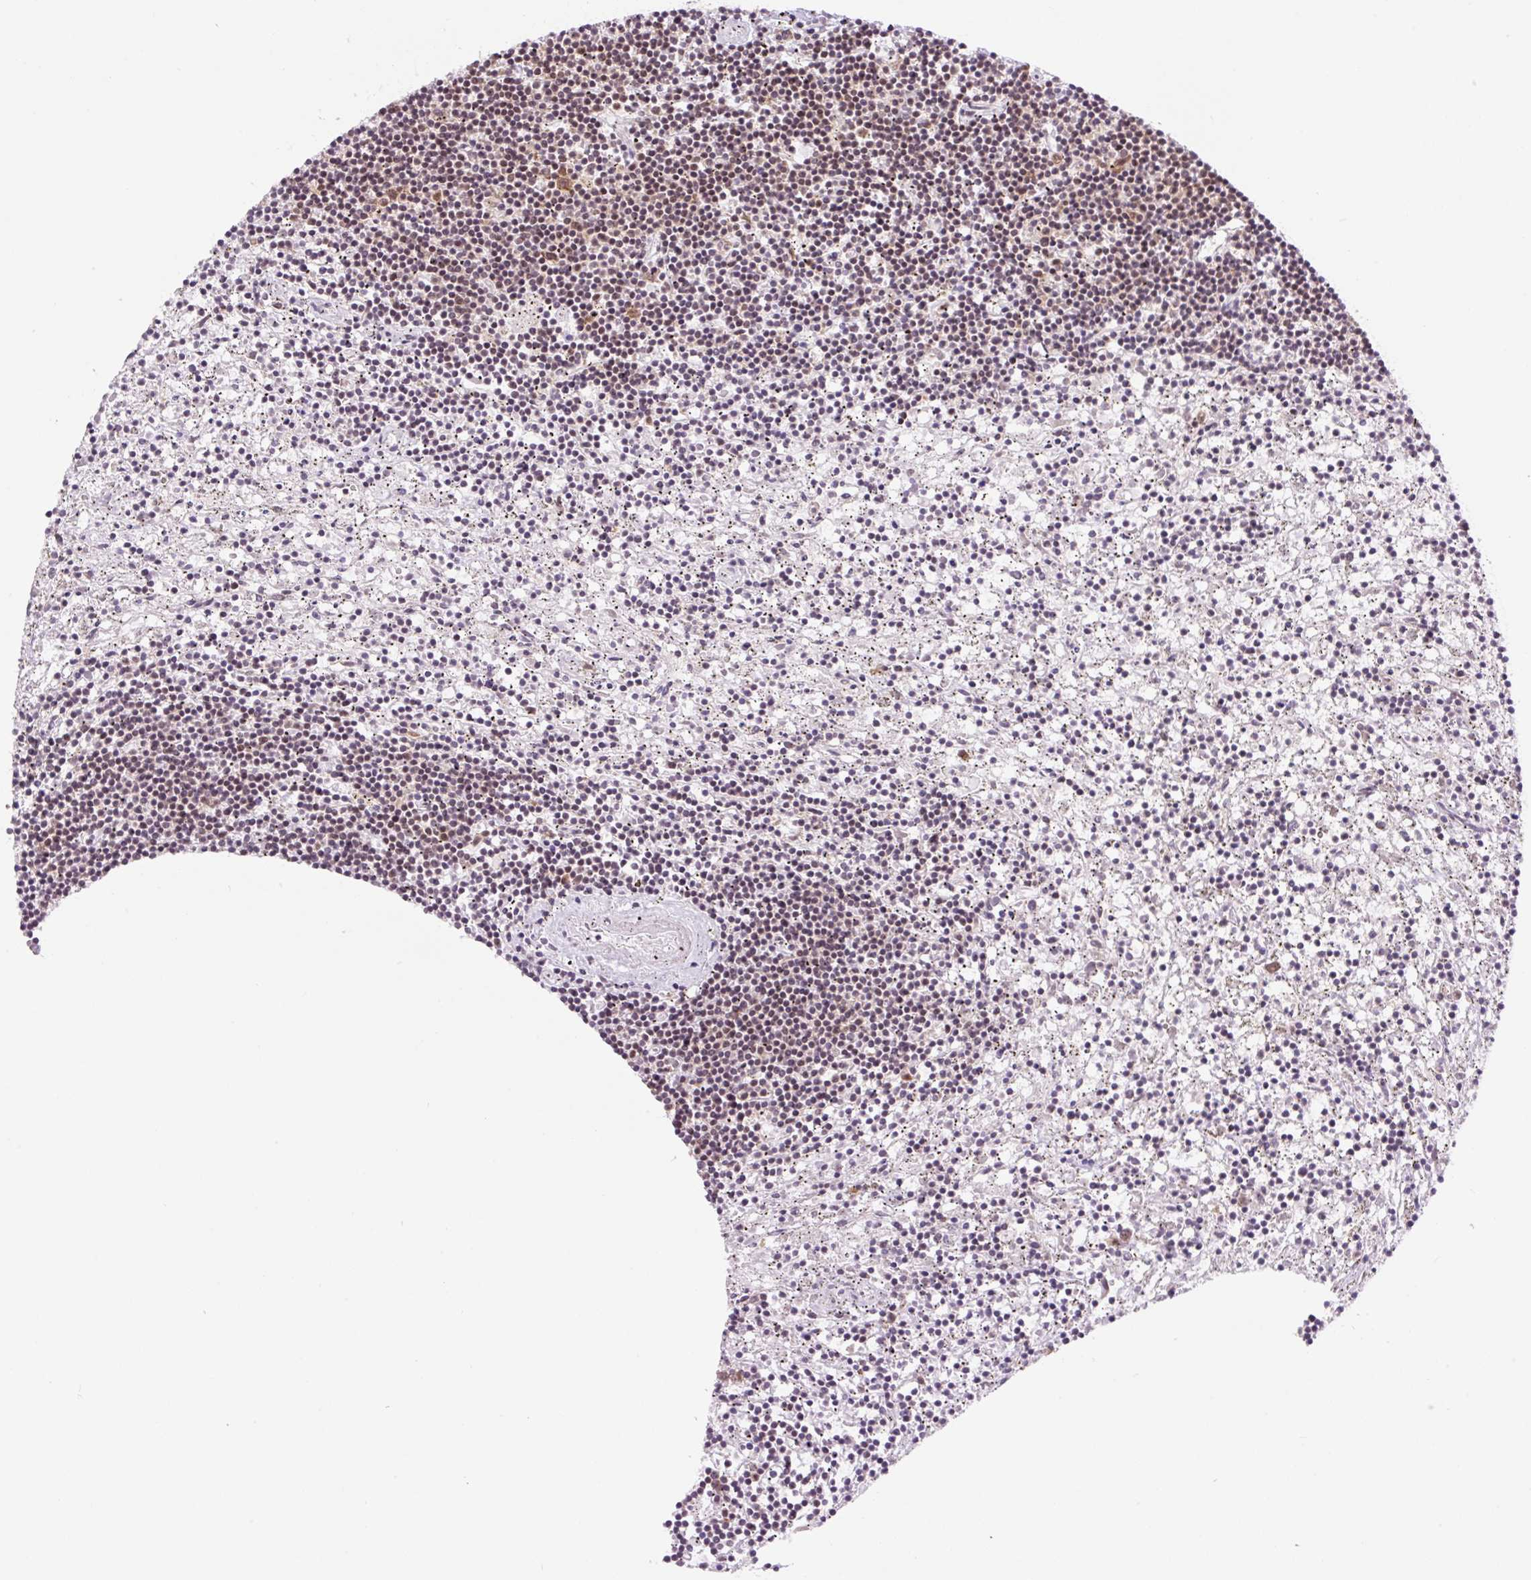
{"staining": {"intensity": "weak", "quantity": "25%-75%", "location": "nuclear"}, "tissue": "lymphoma", "cell_type": "Tumor cells", "image_type": "cancer", "snomed": [{"axis": "morphology", "description": "Malignant lymphoma, non-Hodgkin's type, Low grade"}, {"axis": "topography", "description": "Spleen"}], "caption": "IHC of malignant lymphoma, non-Hodgkin's type (low-grade) shows low levels of weak nuclear staining in approximately 25%-75% of tumor cells.", "gene": "RPL41", "patient": {"sex": "male", "age": 76}}